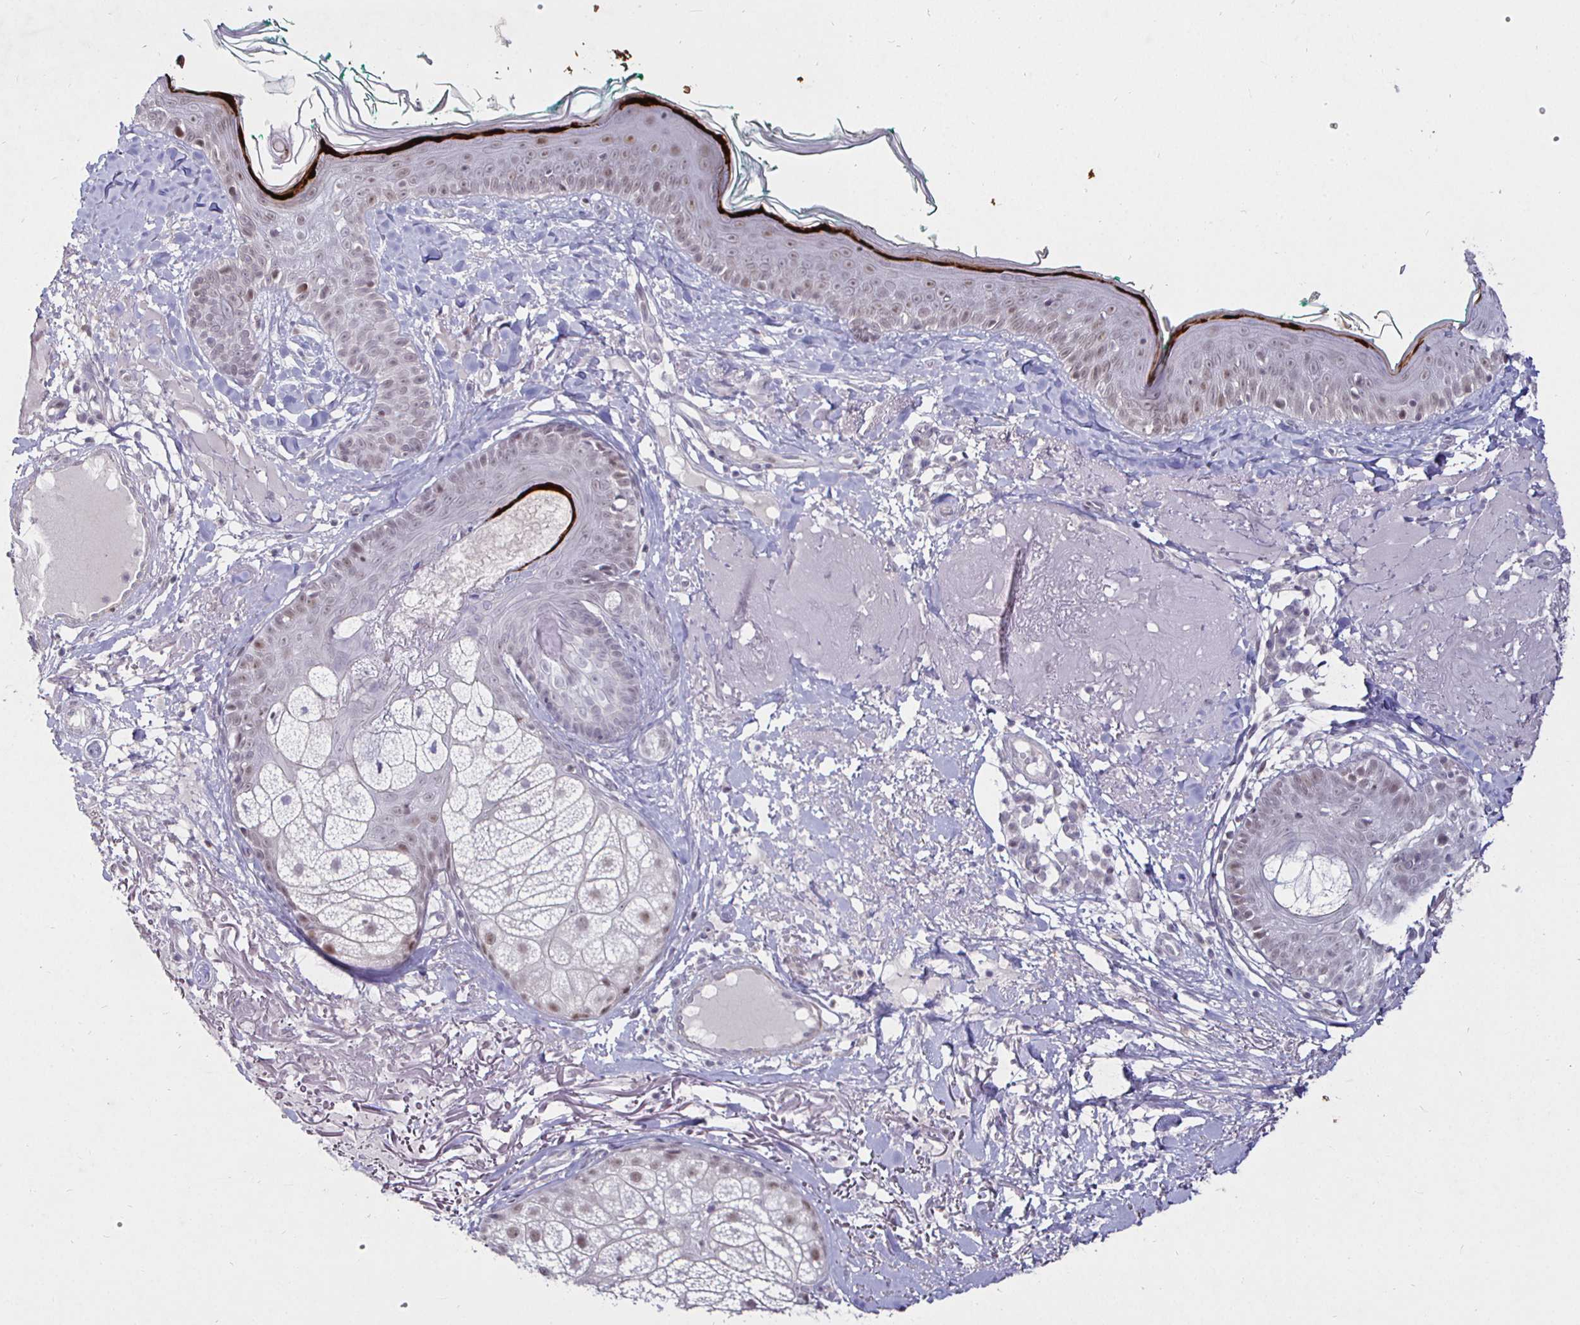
{"staining": {"intensity": "negative", "quantity": "none", "location": "none"}, "tissue": "skin", "cell_type": "Fibroblasts", "image_type": "normal", "snomed": [{"axis": "morphology", "description": "Normal tissue, NOS"}, {"axis": "topography", "description": "Skin"}], "caption": "Immunohistochemistry (IHC) of normal human skin shows no staining in fibroblasts.", "gene": "MLH1", "patient": {"sex": "male", "age": 73}}